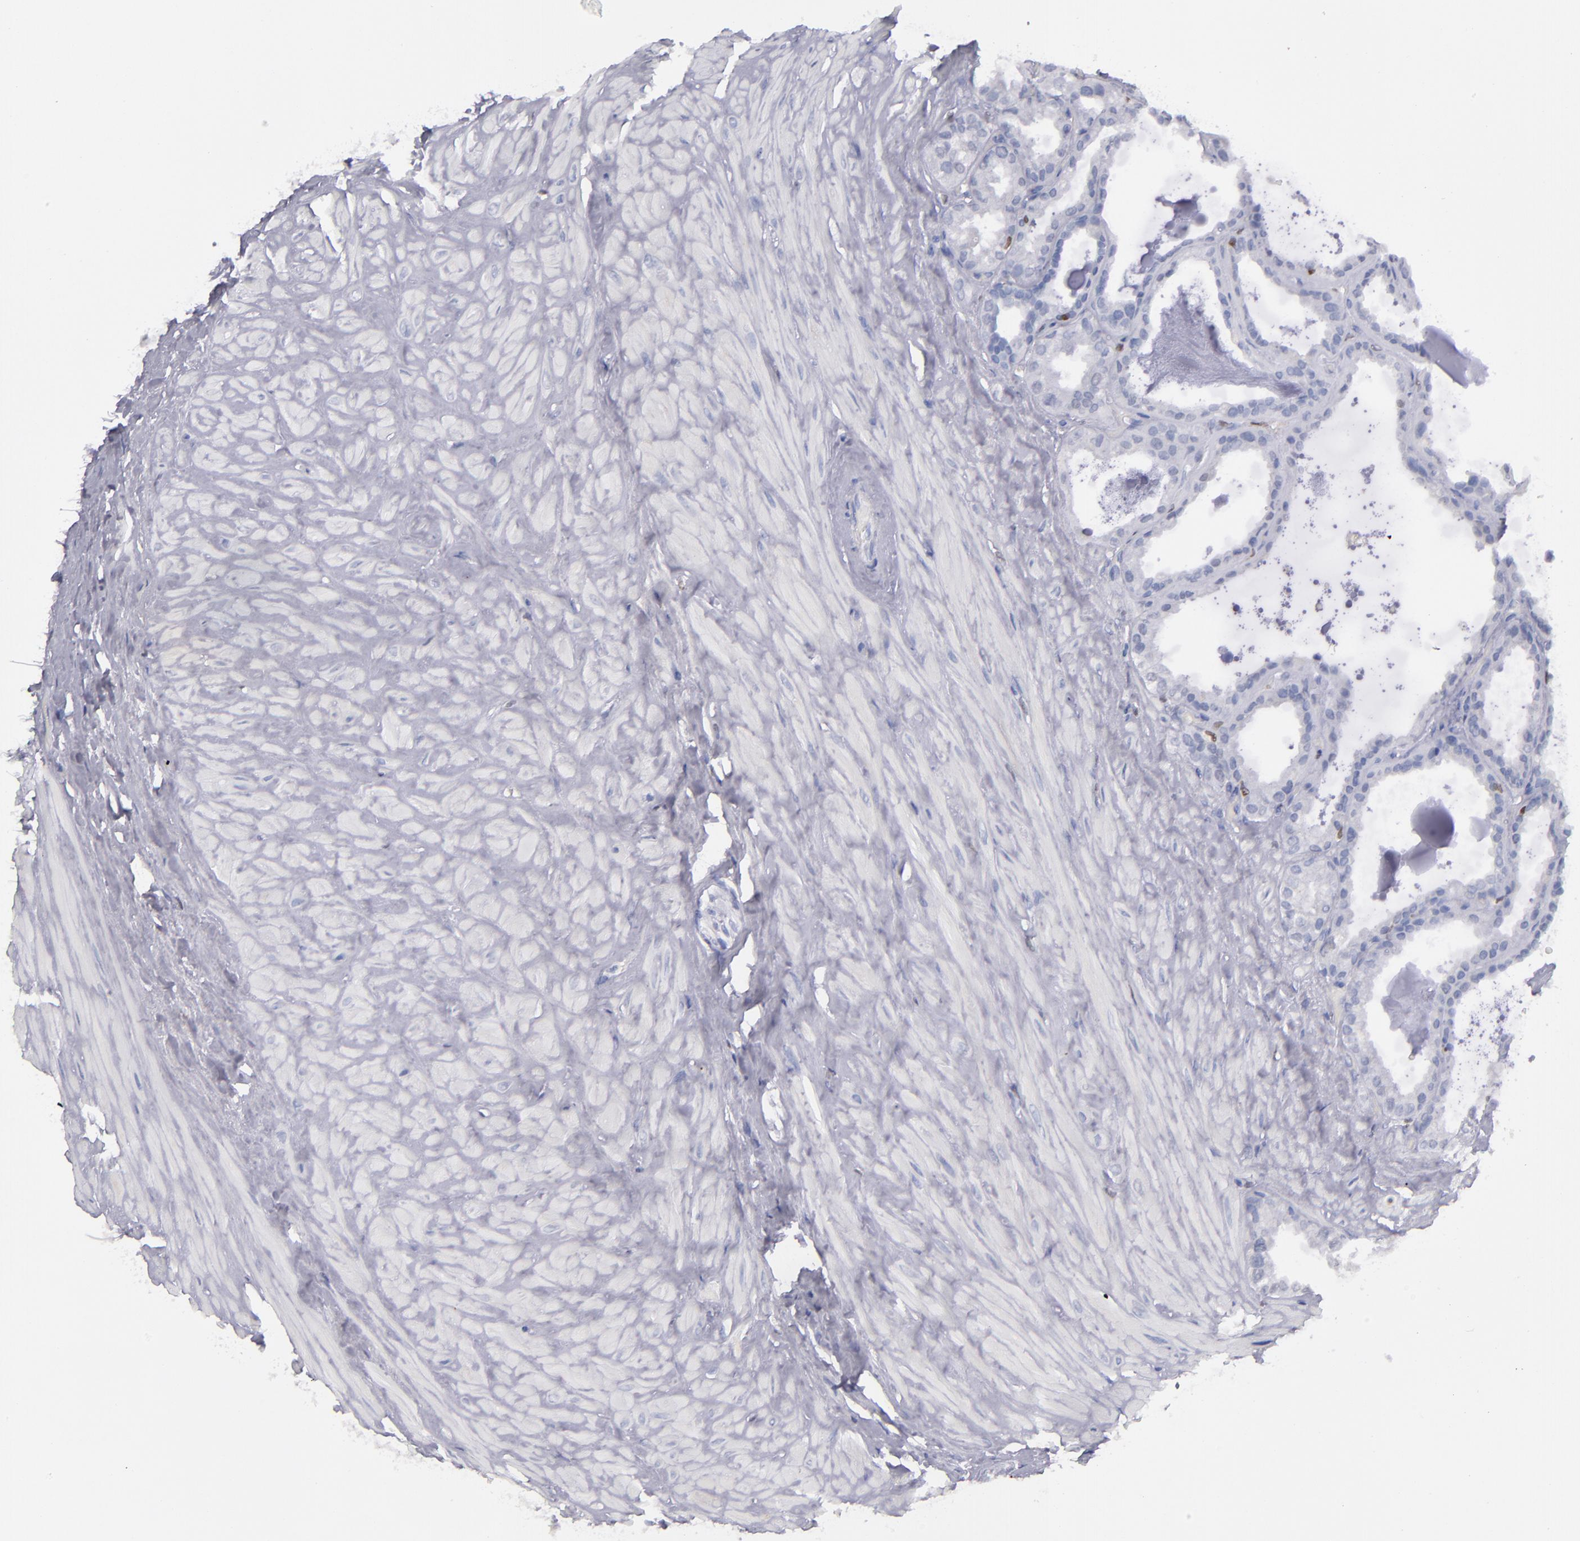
{"staining": {"intensity": "negative", "quantity": "none", "location": "none"}, "tissue": "seminal vesicle", "cell_type": "Glandular cells", "image_type": "normal", "snomed": [{"axis": "morphology", "description": "Normal tissue, NOS"}, {"axis": "morphology", "description": "Inflammation, NOS"}, {"axis": "topography", "description": "Urinary bladder"}, {"axis": "topography", "description": "Prostate"}, {"axis": "topography", "description": "Seminal veicle"}], "caption": "This photomicrograph is of benign seminal vesicle stained with immunohistochemistry (IHC) to label a protein in brown with the nuclei are counter-stained blue. There is no positivity in glandular cells.", "gene": "IRF8", "patient": {"sex": "male", "age": 82}}